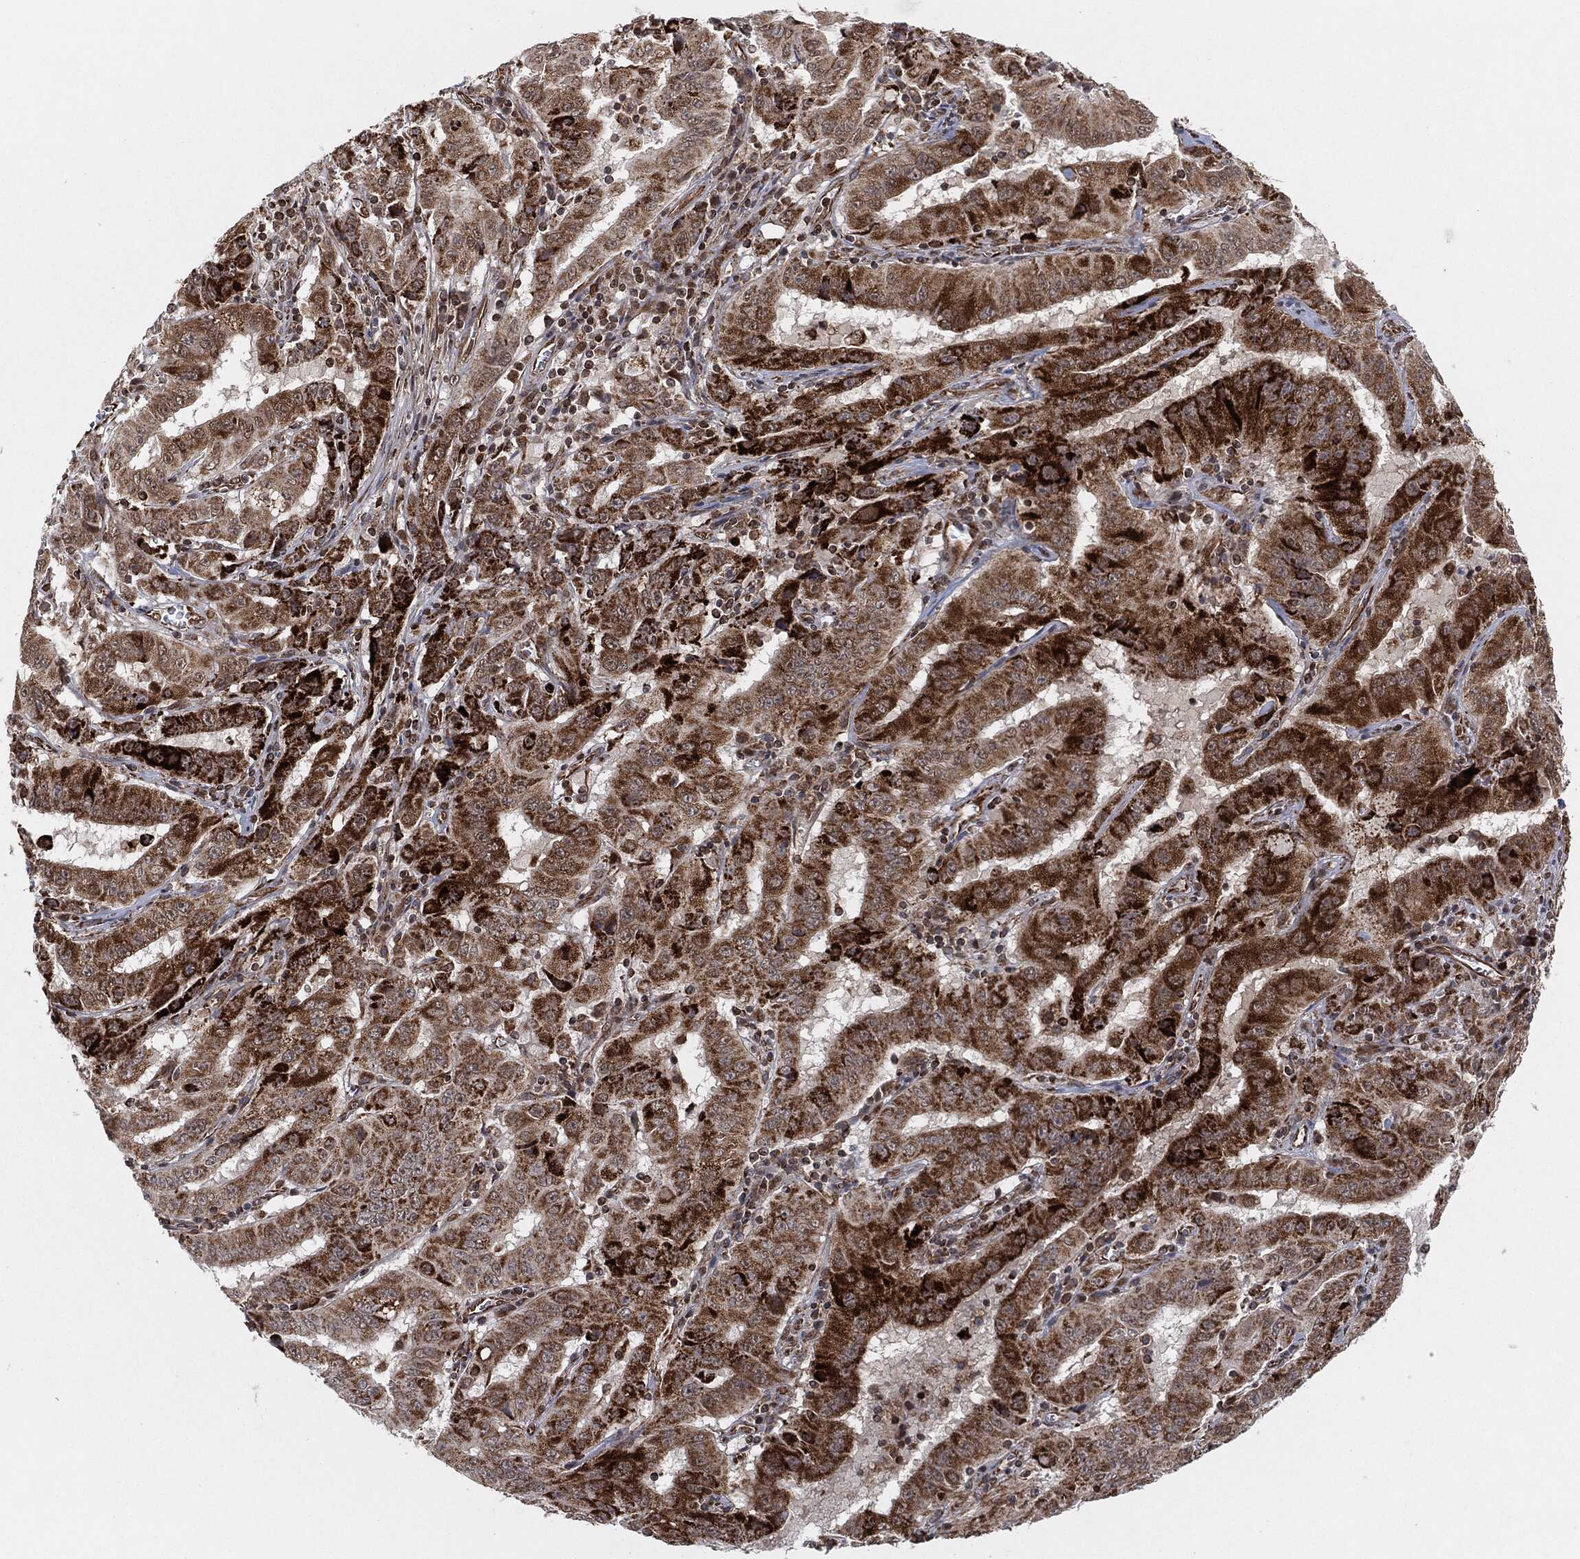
{"staining": {"intensity": "strong", "quantity": "25%-75%", "location": "cytoplasmic/membranous"}, "tissue": "pancreatic cancer", "cell_type": "Tumor cells", "image_type": "cancer", "snomed": [{"axis": "morphology", "description": "Adenocarcinoma, NOS"}, {"axis": "topography", "description": "Pancreas"}], "caption": "An IHC image of tumor tissue is shown. Protein staining in brown highlights strong cytoplasmic/membranous positivity in pancreatic cancer within tumor cells. The staining was performed using DAB (3,3'-diaminobenzidine), with brown indicating positive protein expression. Nuclei are stained blue with hematoxylin.", "gene": "TP53RK", "patient": {"sex": "male", "age": 63}}